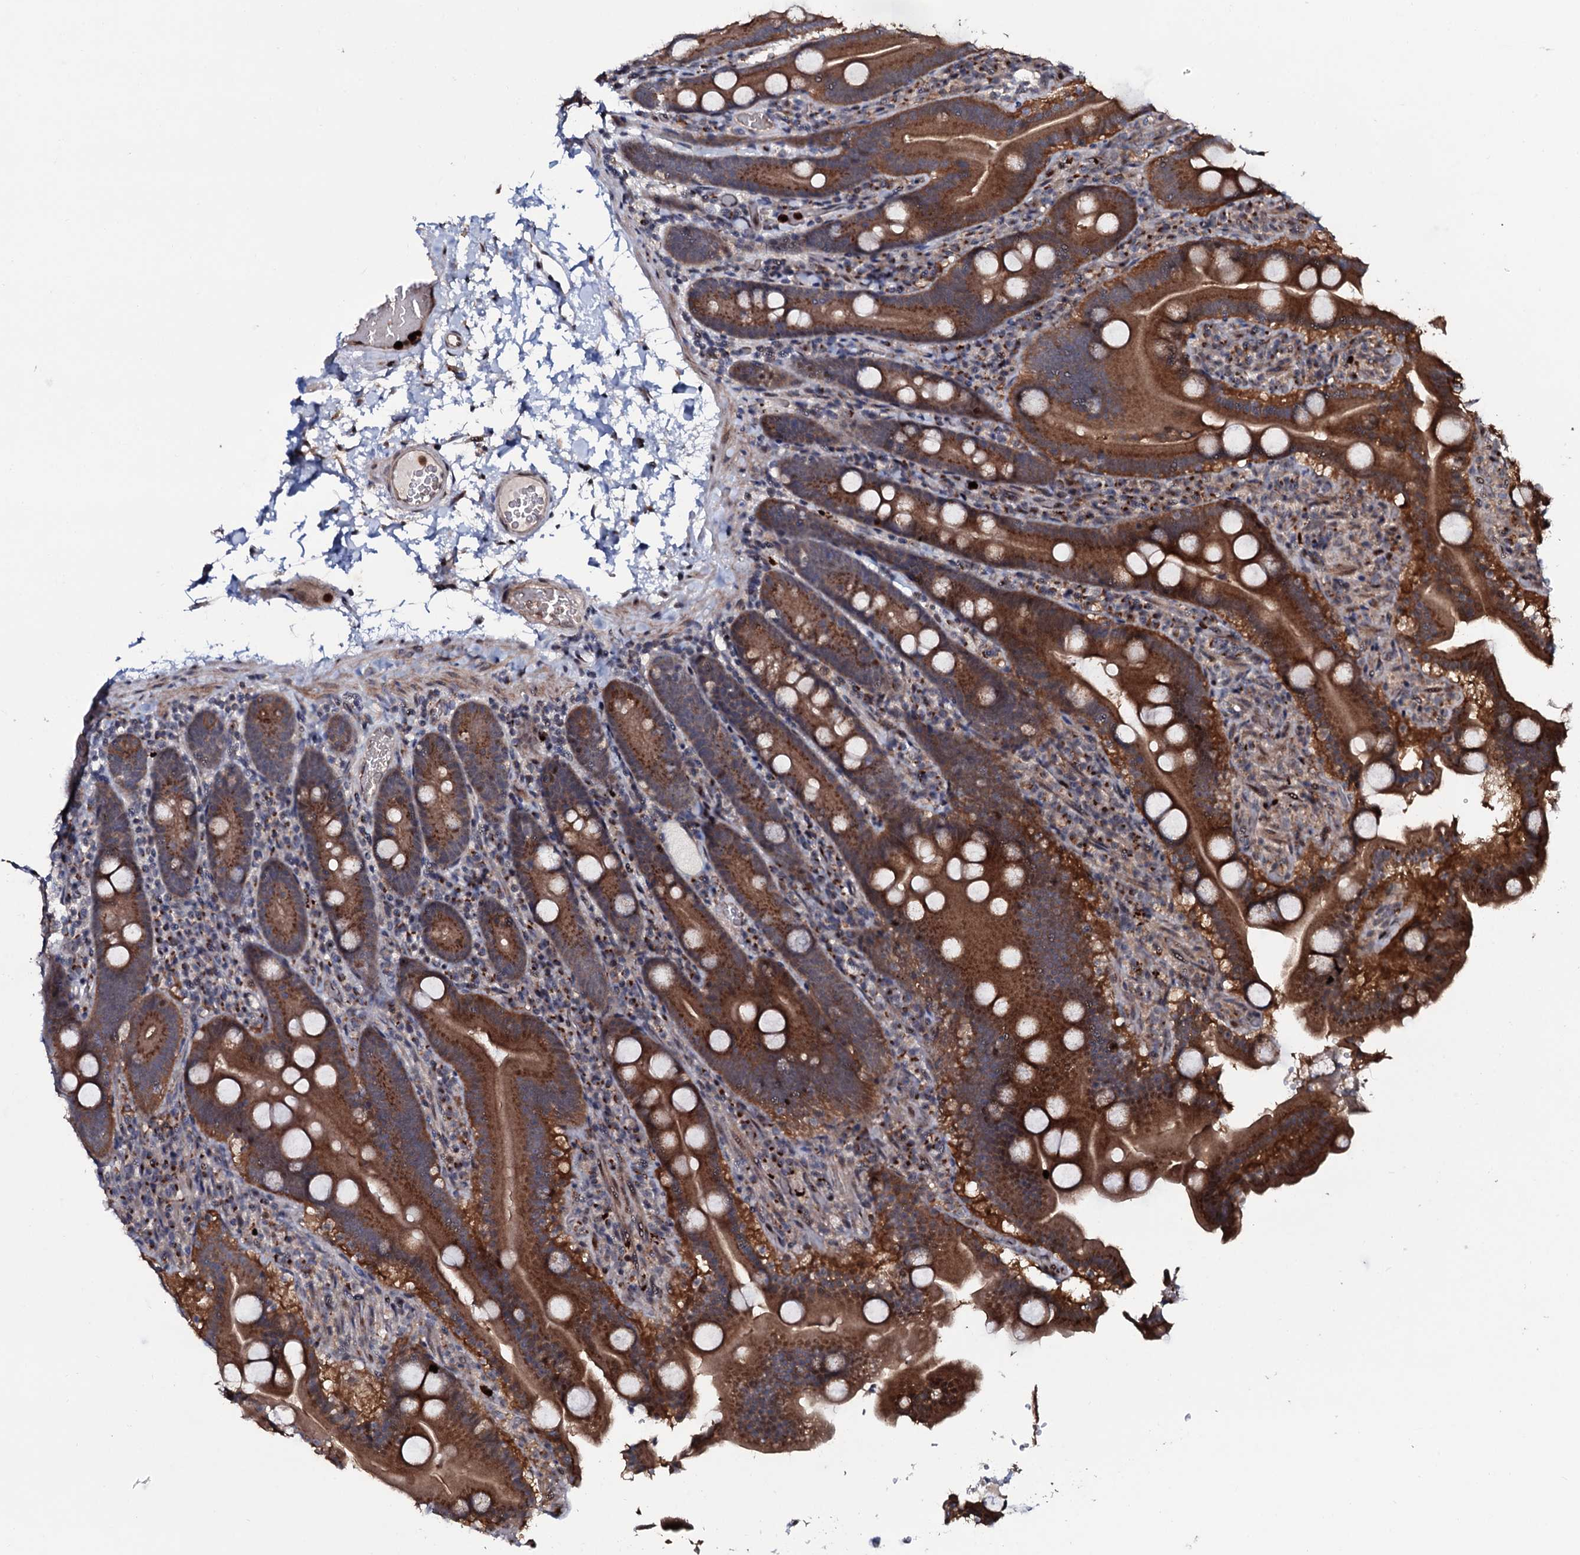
{"staining": {"intensity": "strong", "quantity": ">75%", "location": "cytoplasmic/membranous"}, "tissue": "duodenum", "cell_type": "Glandular cells", "image_type": "normal", "snomed": [{"axis": "morphology", "description": "Normal tissue, NOS"}, {"axis": "topography", "description": "Duodenum"}], "caption": "A brown stain shows strong cytoplasmic/membranous positivity of a protein in glandular cells of benign human duodenum. The protein is shown in brown color, while the nuclei are stained blue.", "gene": "COG6", "patient": {"sex": "male", "age": 55}}